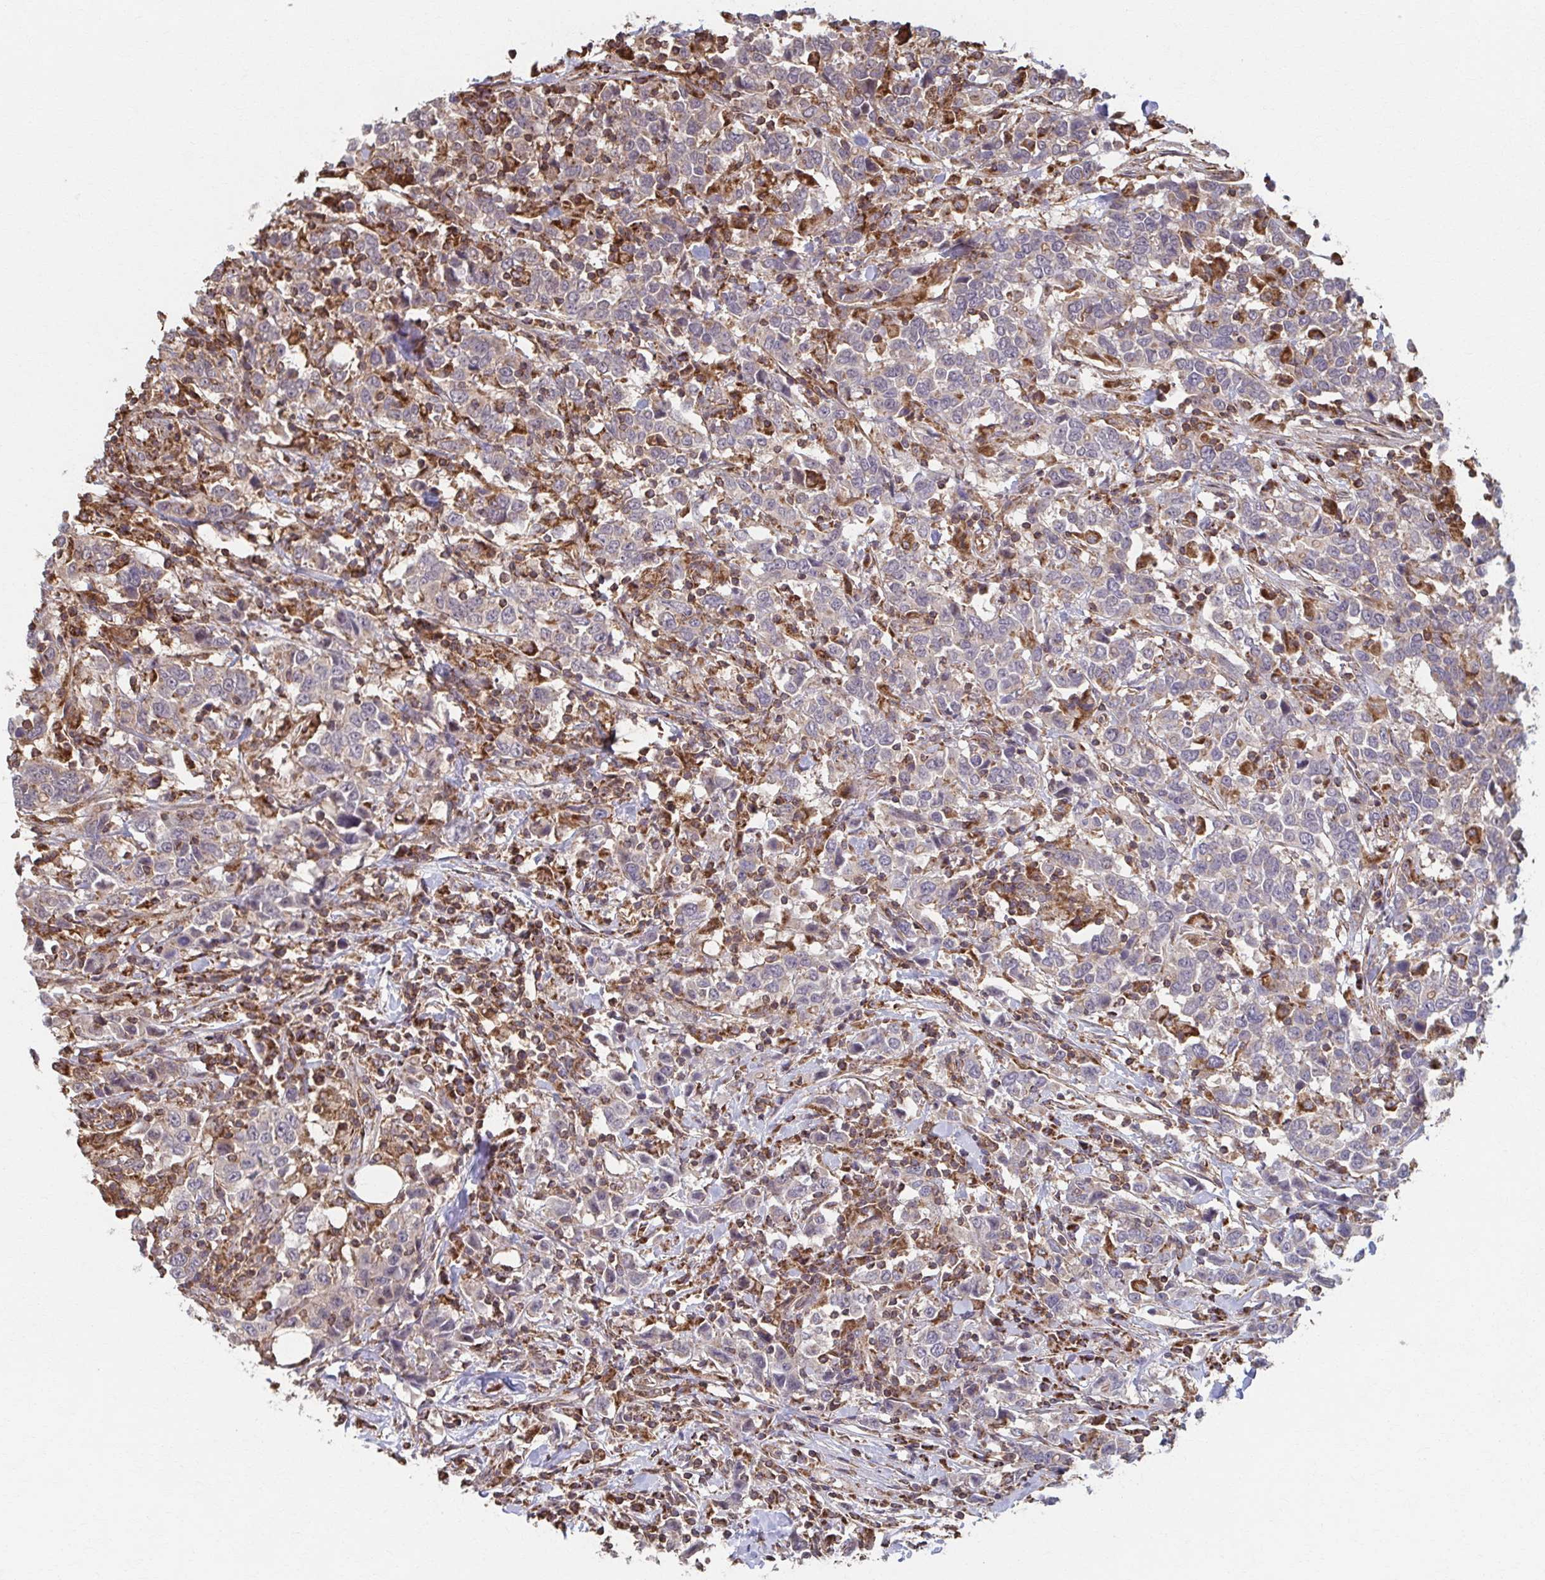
{"staining": {"intensity": "negative", "quantity": "none", "location": "none"}, "tissue": "urothelial cancer", "cell_type": "Tumor cells", "image_type": "cancer", "snomed": [{"axis": "morphology", "description": "Urothelial carcinoma, High grade"}, {"axis": "topography", "description": "Urinary bladder"}], "caption": "Immunohistochemistry photomicrograph of neoplastic tissue: human urothelial carcinoma (high-grade) stained with DAB shows no significant protein staining in tumor cells.", "gene": "KLHL34", "patient": {"sex": "male", "age": 61}}